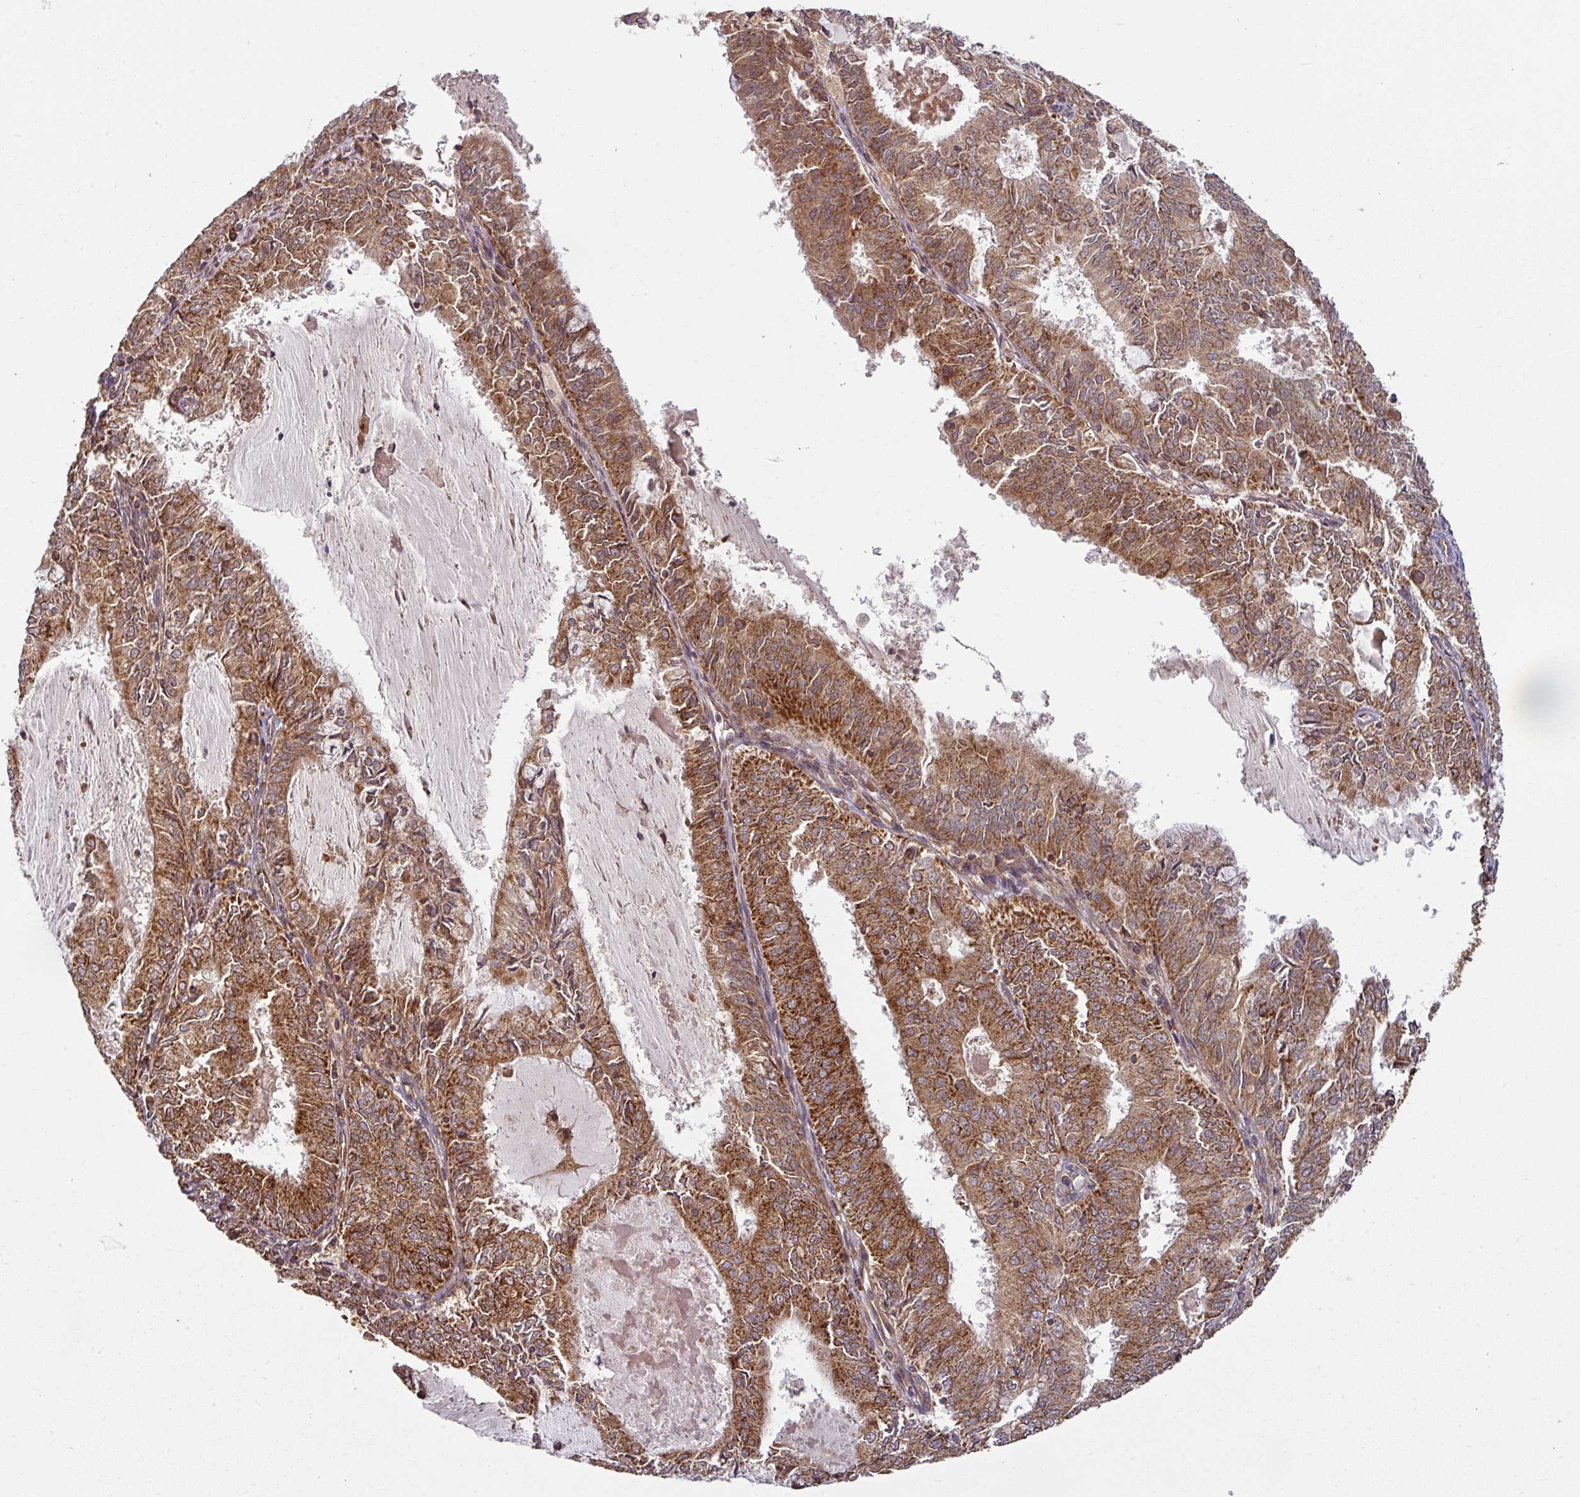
{"staining": {"intensity": "strong", "quantity": ">75%", "location": "cytoplasmic/membranous"}, "tissue": "endometrial cancer", "cell_type": "Tumor cells", "image_type": "cancer", "snomed": [{"axis": "morphology", "description": "Adenocarcinoma, NOS"}, {"axis": "topography", "description": "Endometrium"}], "caption": "A high amount of strong cytoplasmic/membranous expression is identified in about >75% of tumor cells in endometrial adenocarcinoma tissue.", "gene": "TRAP1", "patient": {"sex": "female", "age": 57}}